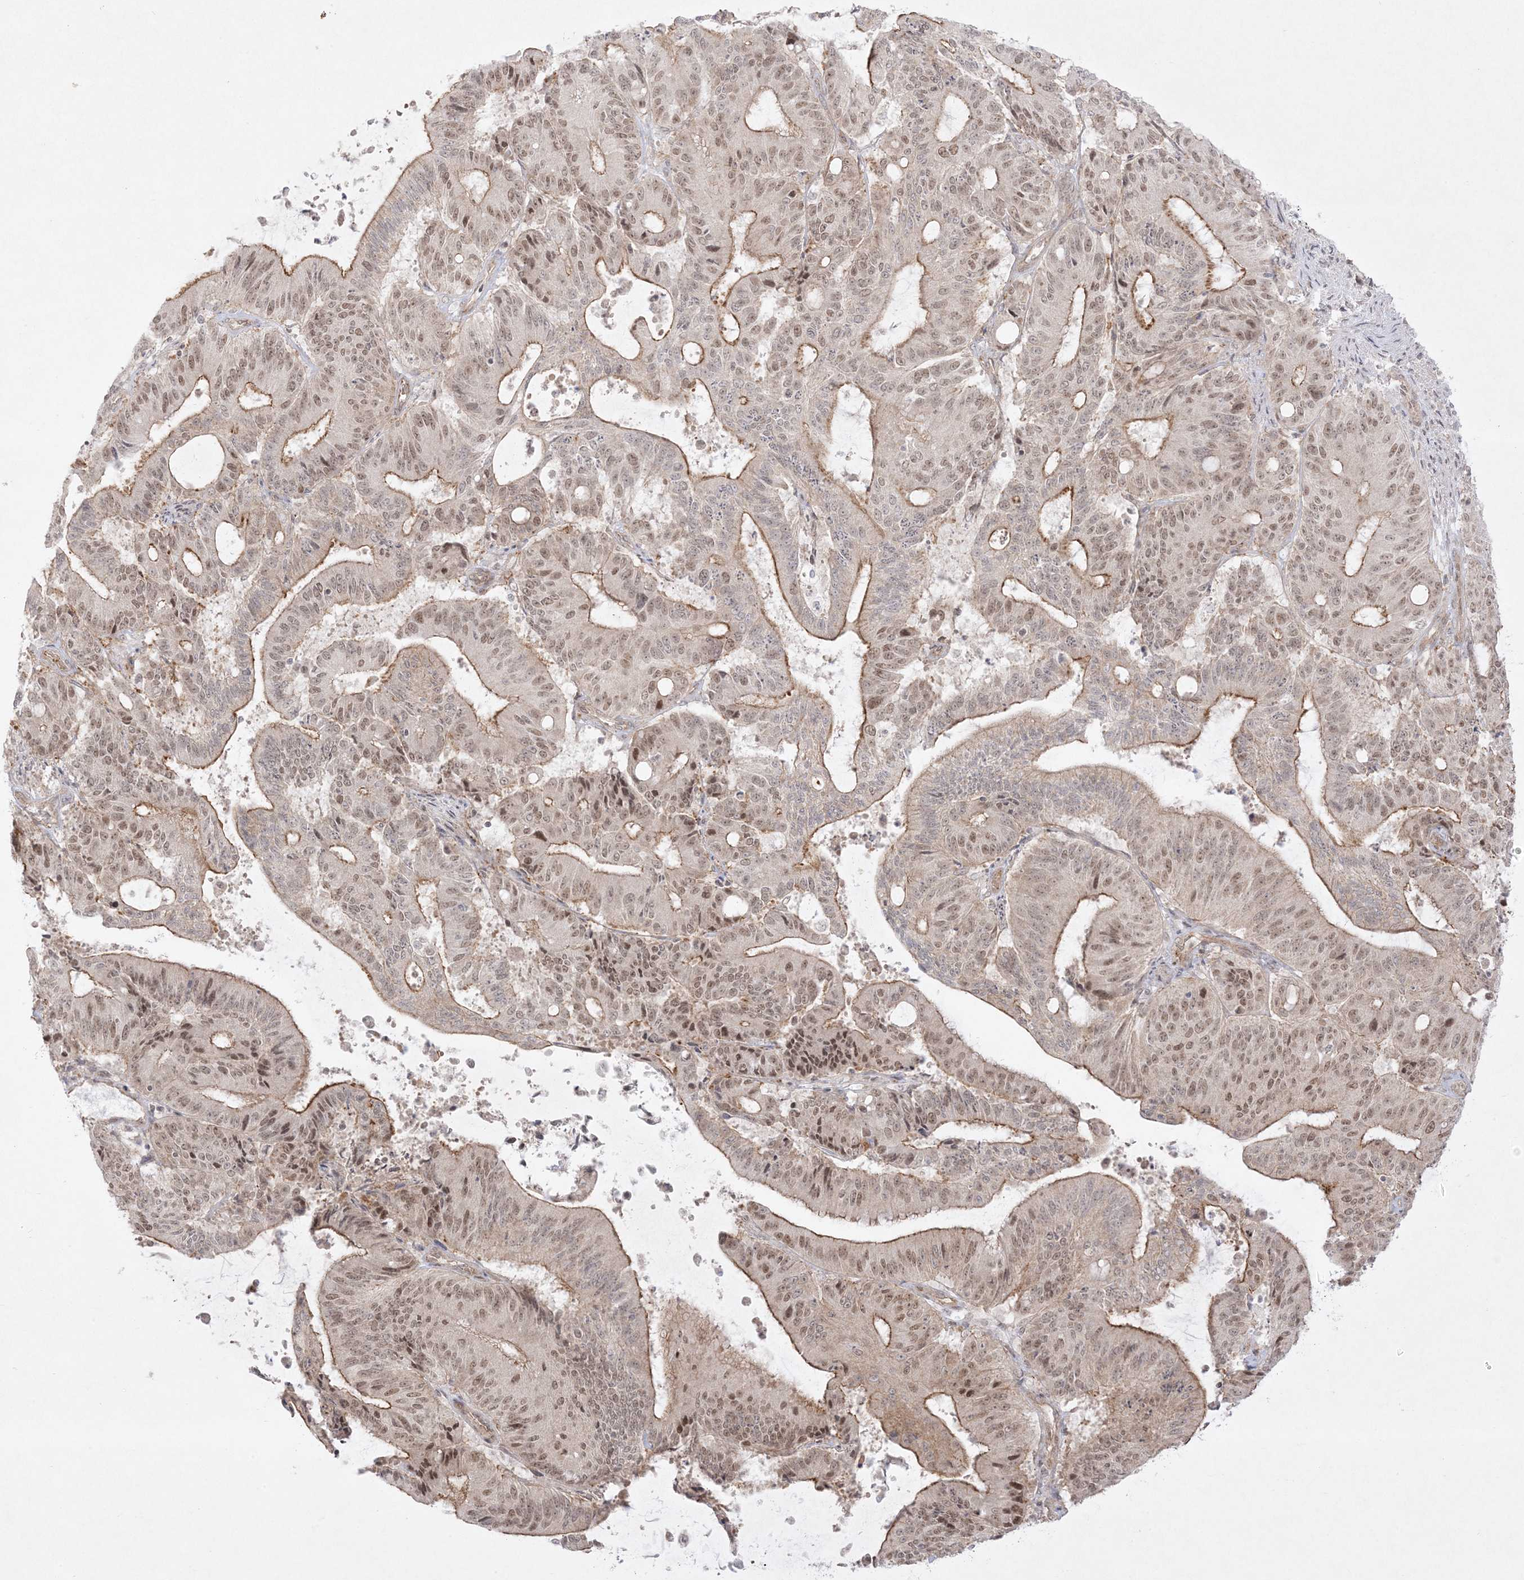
{"staining": {"intensity": "moderate", "quantity": ">75%", "location": "cytoplasmic/membranous,nuclear"}, "tissue": "liver cancer", "cell_type": "Tumor cells", "image_type": "cancer", "snomed": [{"axis": "morphology", "description": "Normal tissue, NOS"}, {"axis": "morphology", "description": "Cholangiocarcinoma"}, {"axis": "topography", "description": "Liver"}, {"axis": "topography", "description": "Peripheral nerve tissue"}], "caption": "Immunohistochemical staining of human liver cancer displays medium levels of moderate cytoplasmic/membranous and nuclear protein positivity in about >75% of tumor cells.", "gene": "PTK6", "patient": {"sex": "female", "age": 73}}